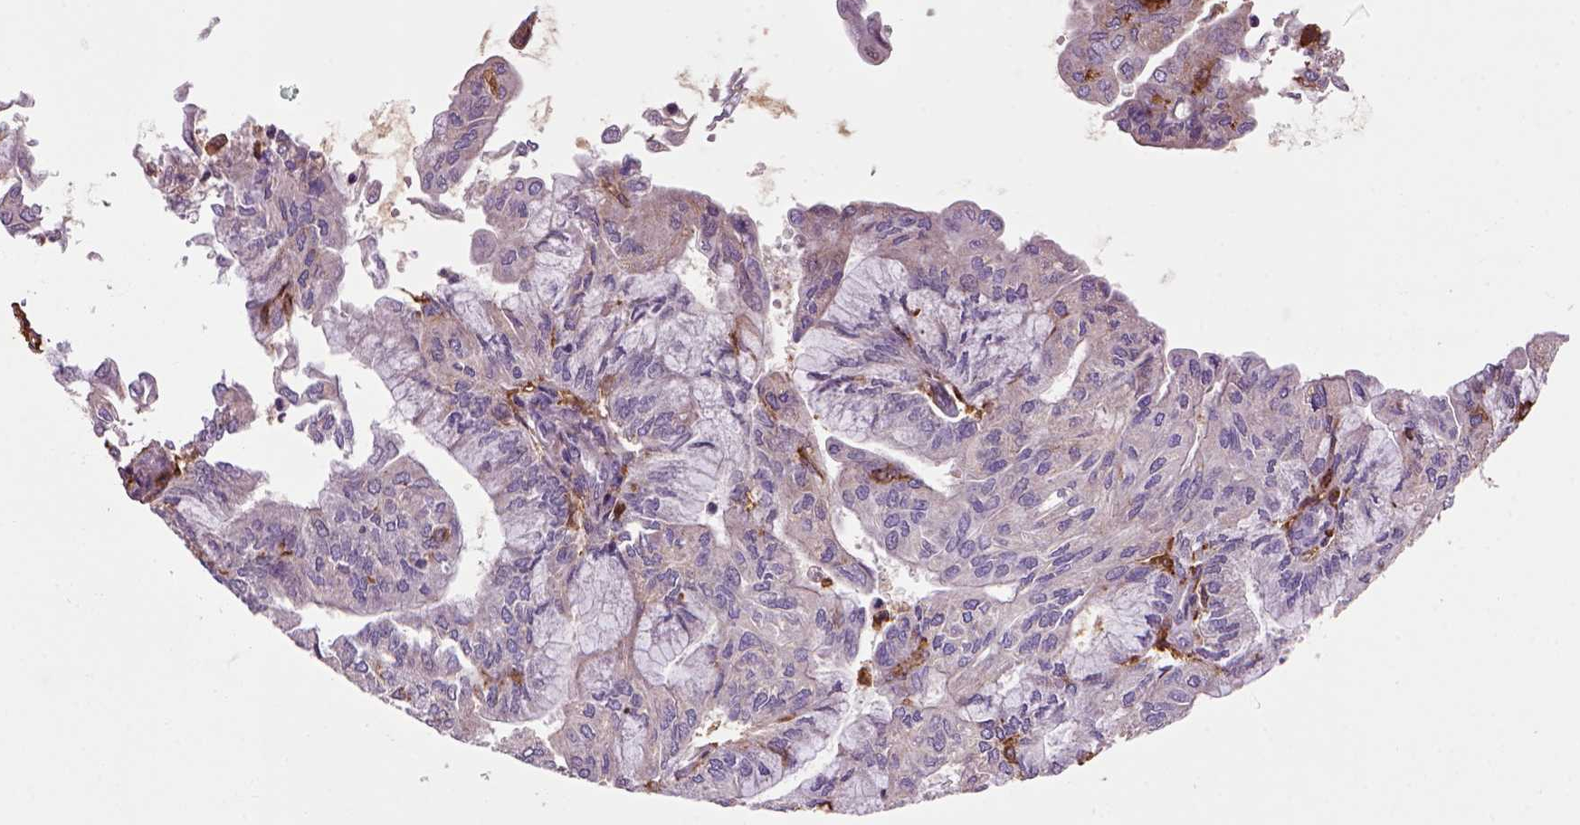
{"staining": {"intensity": "negative", "quantity": "none", "location": "none"}, "tissue": "endometrial cancer", "cell_type": "Tumor cells", "image_type": "cancer", "snomed": [{"axis": "morphology", "description": "Adenocarcinoma, NOS"}, {"axis": "topography", "description": "Endometrium"}], "caption": "There is no significant expression in tumor cells of endometrial cancer.", "gene": "CD14", "patient": {"sex": "female", "age": 59}}